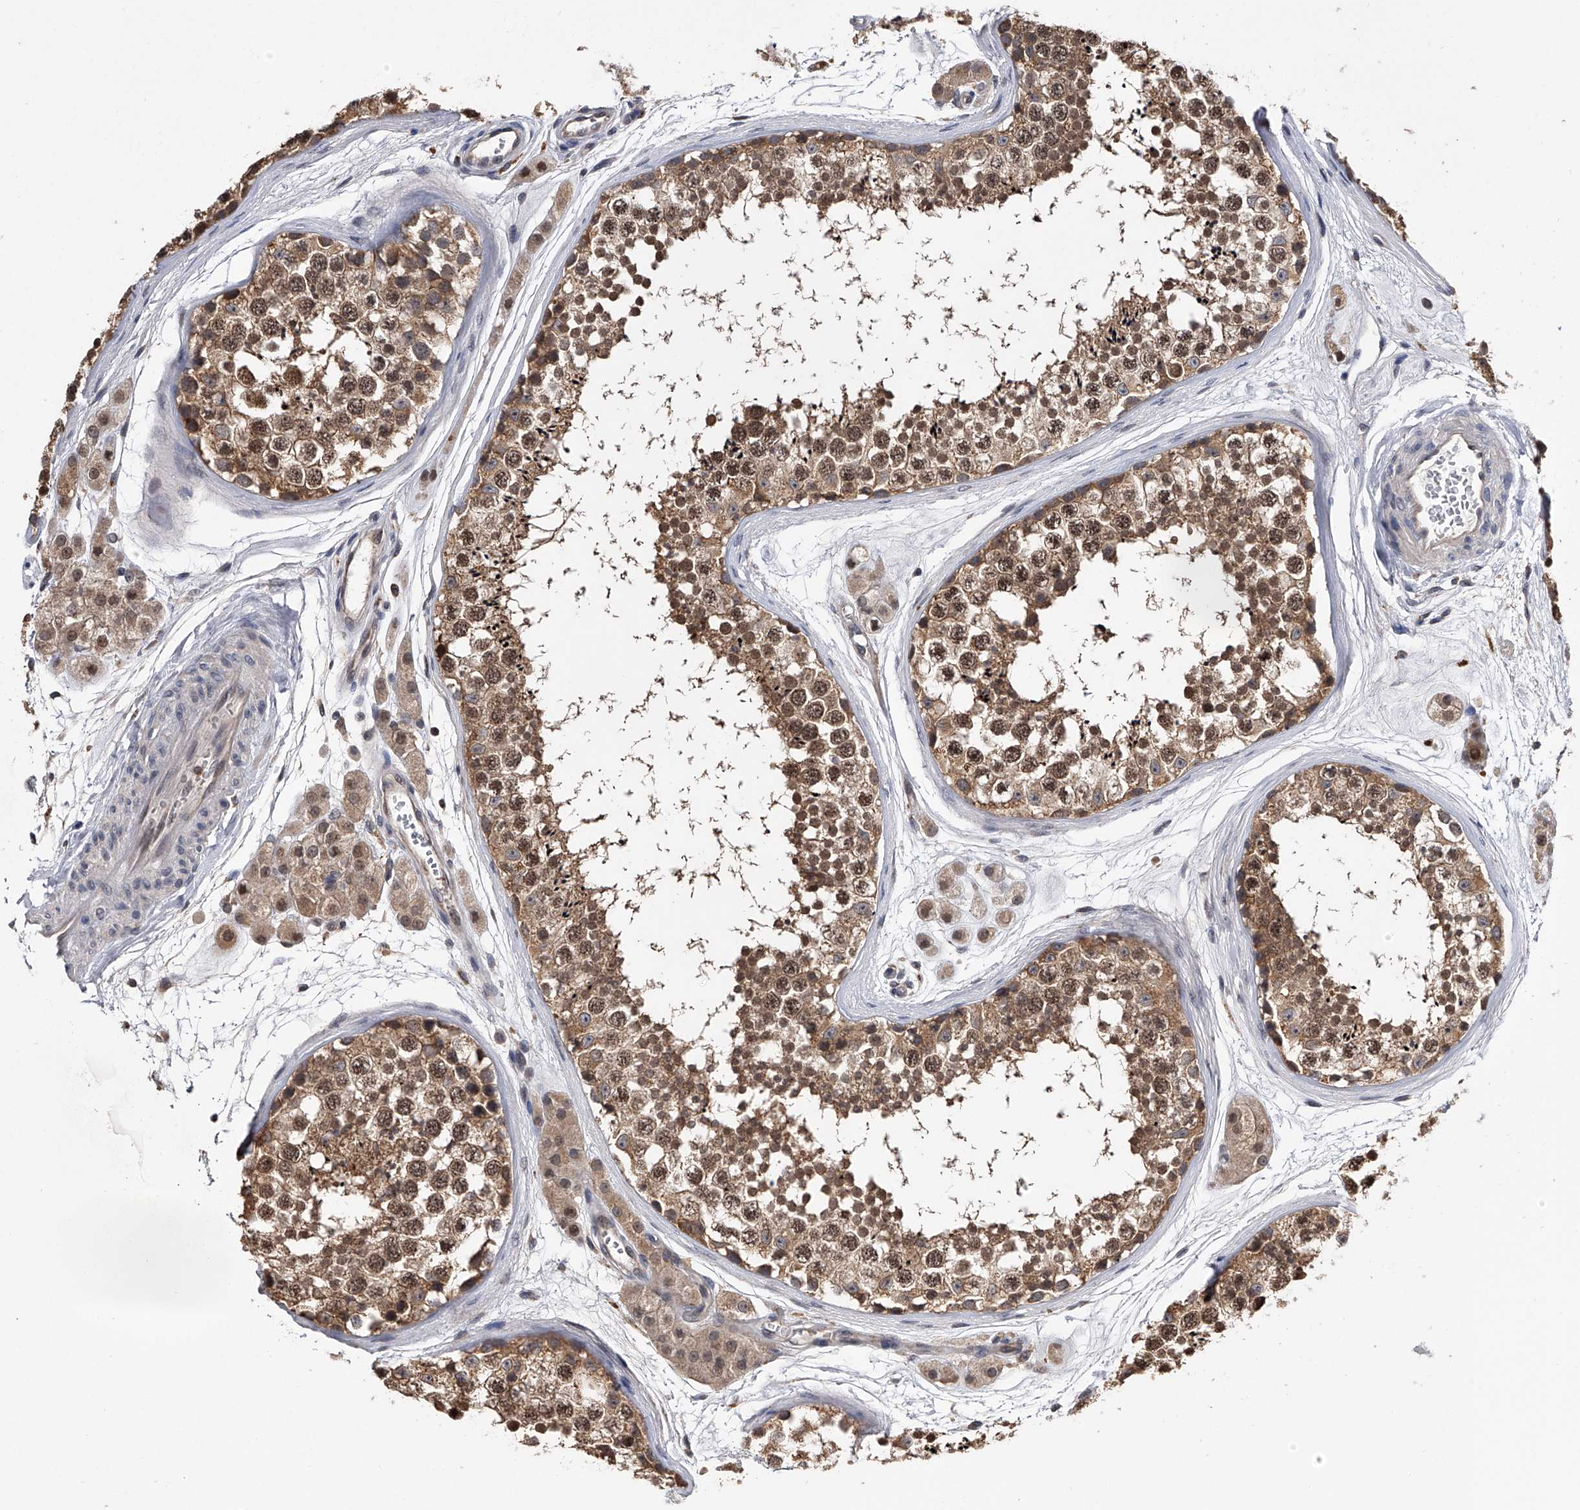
{"staining": {"intensity": "moderate", "quantity": ">75%", "location": "cytoplasmic/membranous,nuclear"}, "tissue": "testis", "cell_type": "Cells in seminiferous ducts", "image_type": "normal", "snomed": [{"axis": "morphology", "description": "Normal tissue, NOS"}, {"axis": "topography", "description": "Testis"}], "caption": "Testis stained with immunohistochemistry reveals moderate cytoplasmic/membranous,nuclear positivity in approximately >75% of cells in seminiferous ducts.", "gene": "PAN3", "patient": {"sex": "male", "age": 56}}